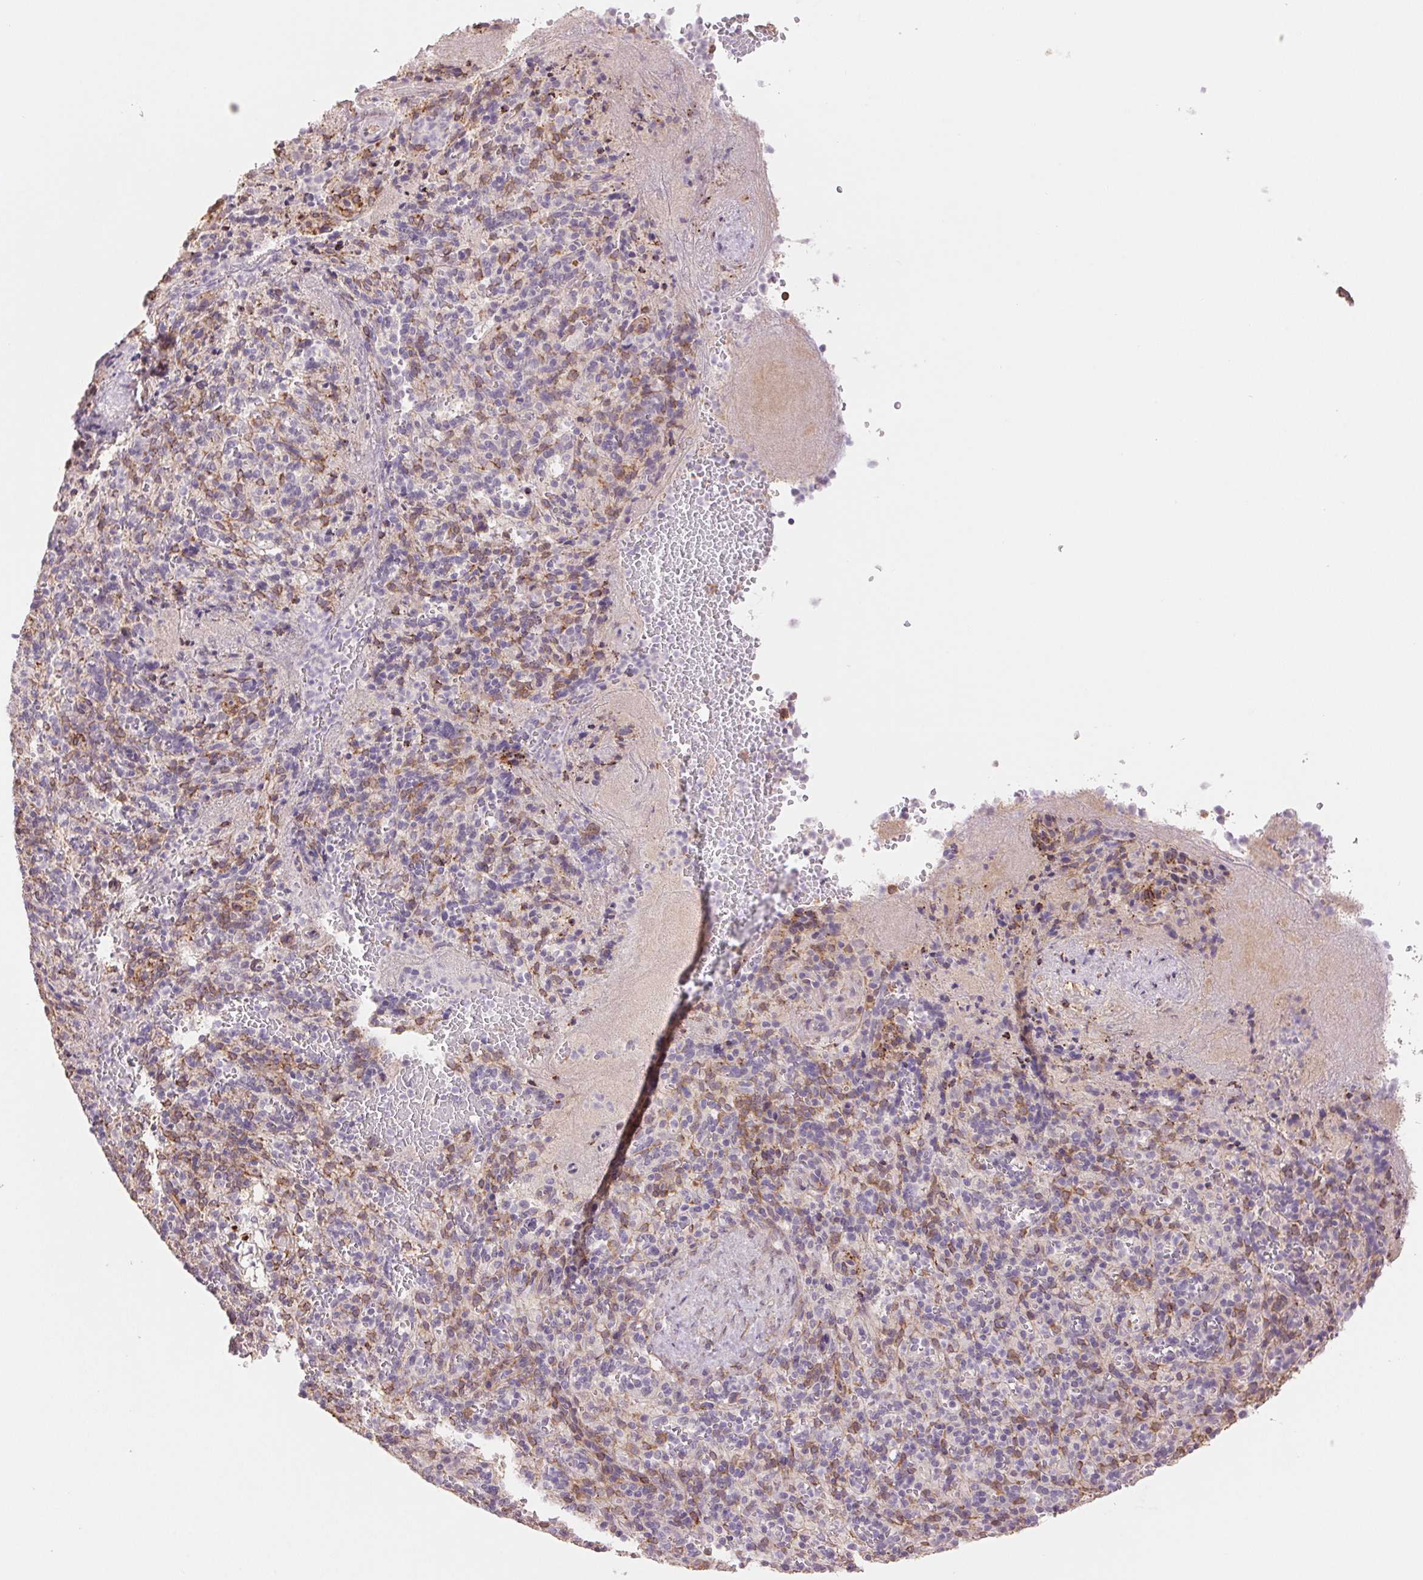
{"staining": {"intensity": "moderate", "quantity": "<25%", "location": "cytoplasmic/membranous"}, "tissue": "spleen", "cell_type": "Cells in red pulp", "image_type": "normal", "snomed": [{"axis": "morphology", "description": "Normal tissue, NOS"}, {"axis": "topography", "description": "Spleen"}], "caption": "Cells in red pulp exhibit low levels of moderate cytoplasmic/membranous positivity in about <25% of cells in normal spleen.", "gene": "FKBP10", "patient": {"sex": "female", "age": 74}}